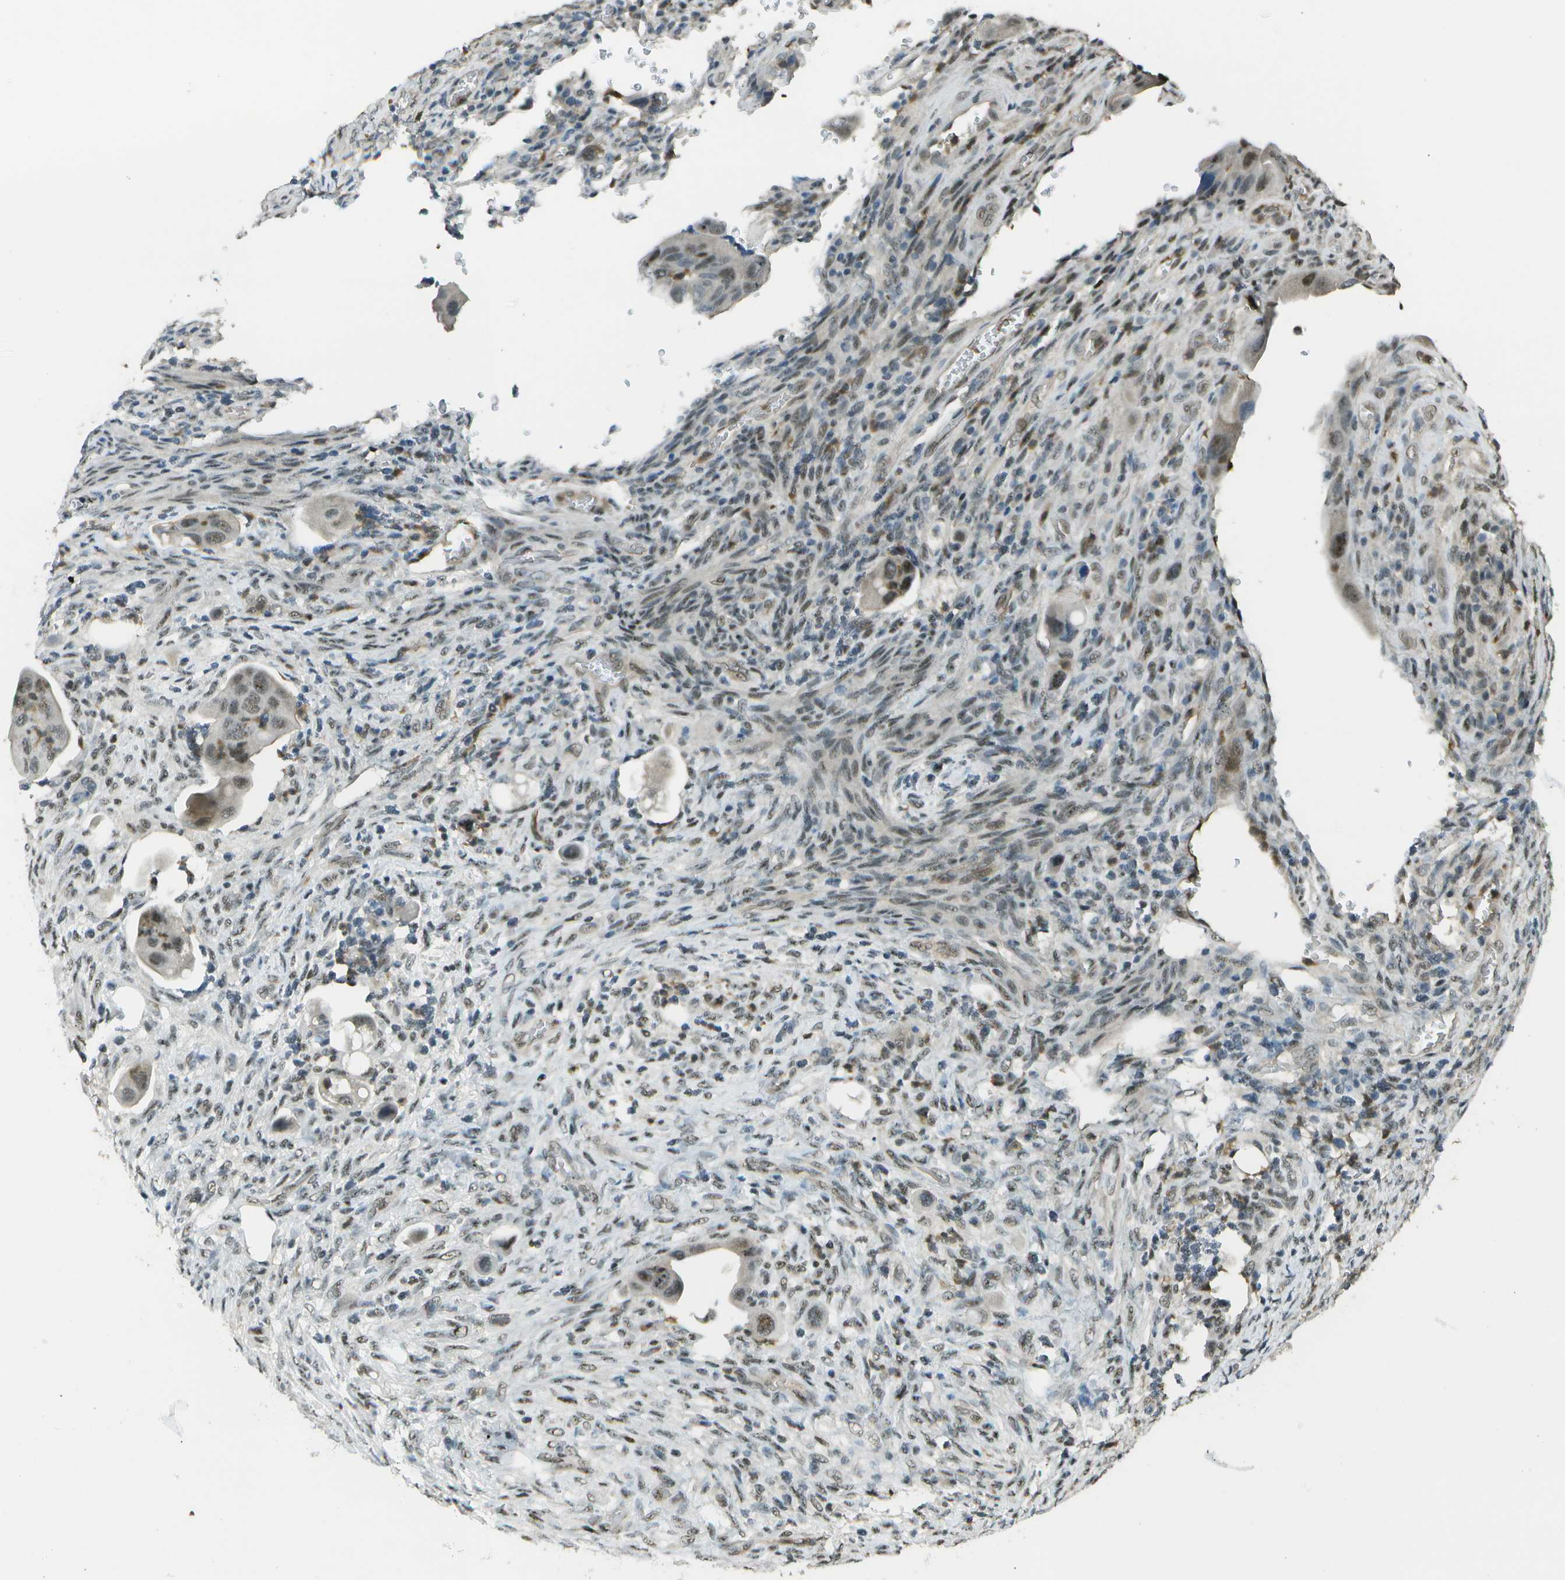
{"staining": {"intensity": "weak", "quantity": ">75%", "location": "nuclear"}, "tissue": "colorectal cancer", "cell_type": "Tumor cells", "image_type": "cancer", "snomed": [{"axis": "morphology", "description": "Adenocarcinoma, NOS"}, {"axis": "topography", "description": "Rectum"}], "caption": "Protein analysis of adenocarcinoma (colorectal) tissue reveals weak nuclear staining in about >75% of tumor cells.", "gene": "DEPDC1", "patient": {"sex": "female", "age": 57}}